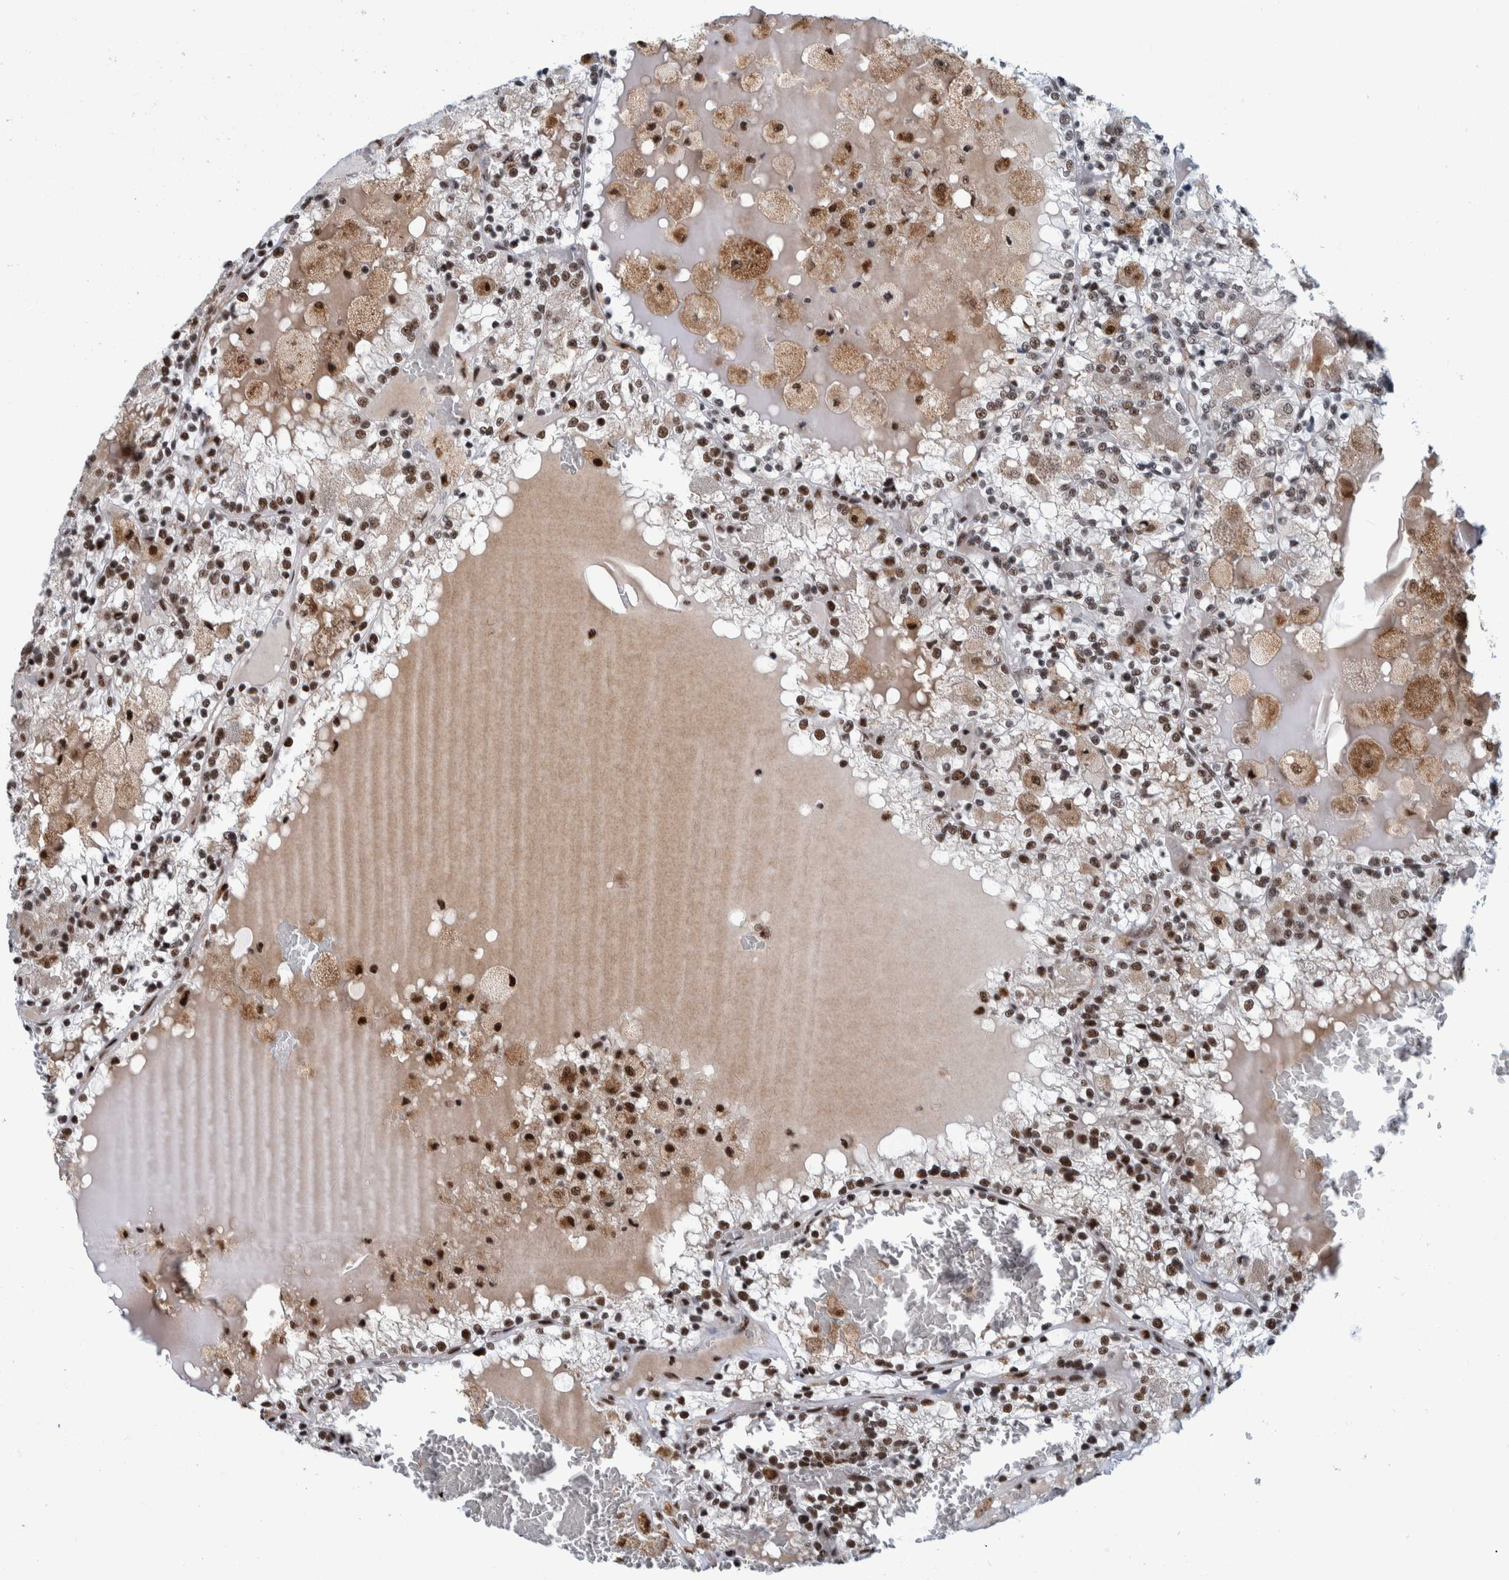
{"staining": {"intensity": "strong", "quantity": "25%-75%", "location": "nuclear"}, "tissue": "renal cancer", "cell_type": "Tumor cells", "image_type": "cancer", "snomed": [{"axis": "morphology", "description": "Adenocarcinoma, NOS"}, {"axis": "topography", "description": "Kidney"}], "caption": "Protein staining of renal cancer (adenocarcinoma) tissue reveals strong nuclear staining in about 25%-75% of tumor cells. (DAB IHC, brown staining for protein, blue staining for nuclei).", "gene": "EFTUD2", "patient": {"sex": "female", "age": 56}}